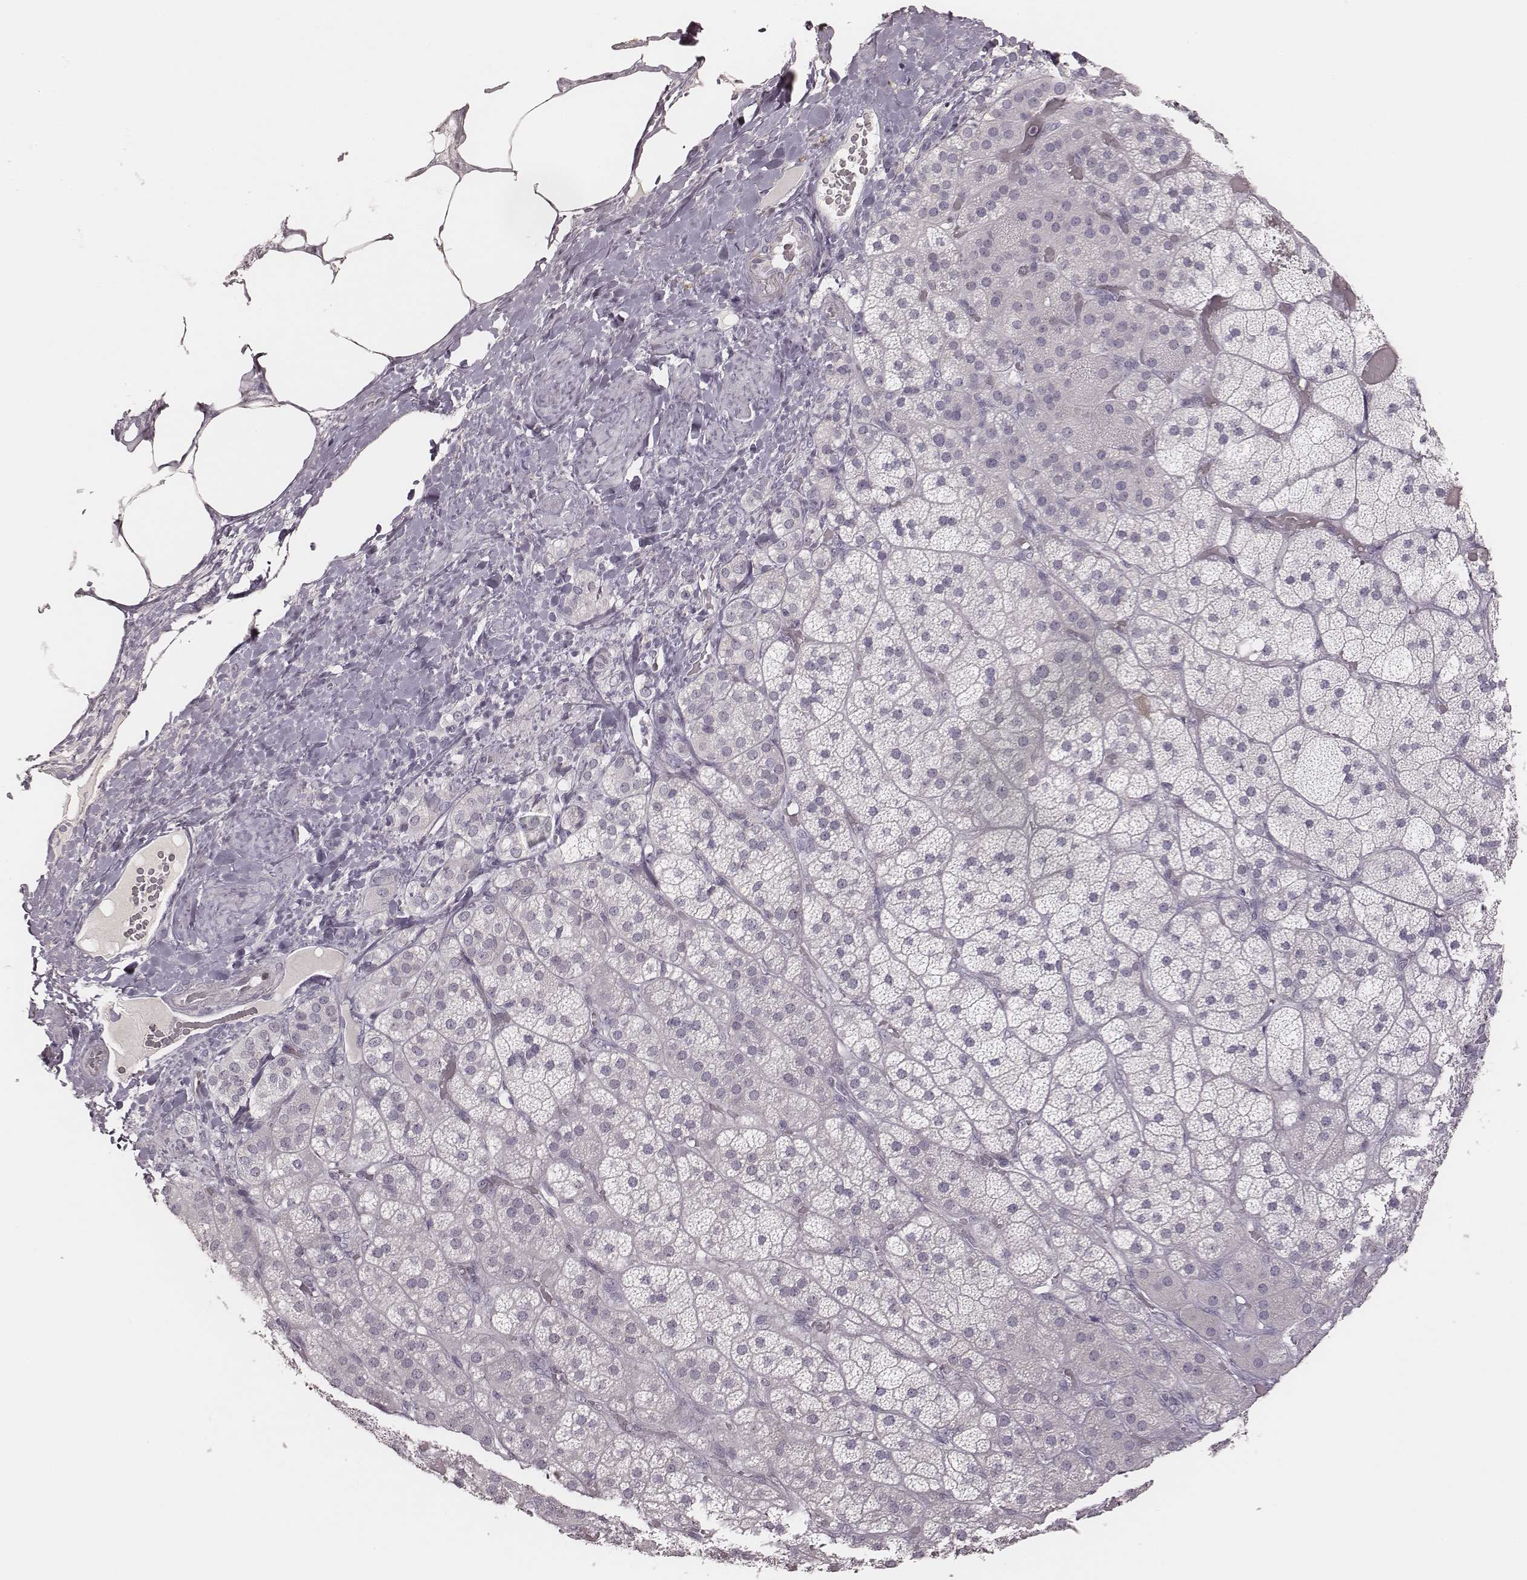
{"staining": {"intensity": "negative", "quantity": "none", "location": "none"}, "tissue": "adrenal gland", "cell_type": "Glandular cells", "image_type": "normal", "snomed": [{"axis": "morphology", "description": "Normal tissue, NOS"}, {"axis": "topography", "description": "Adrenal gland"}], "caption": "The IHC histopathology image has no significant positivity in glandular cells of adrenal gland. Nuclei are stained in blue.", "gene": "MSX1", "patient": {"sex": "male", "age": 57}}